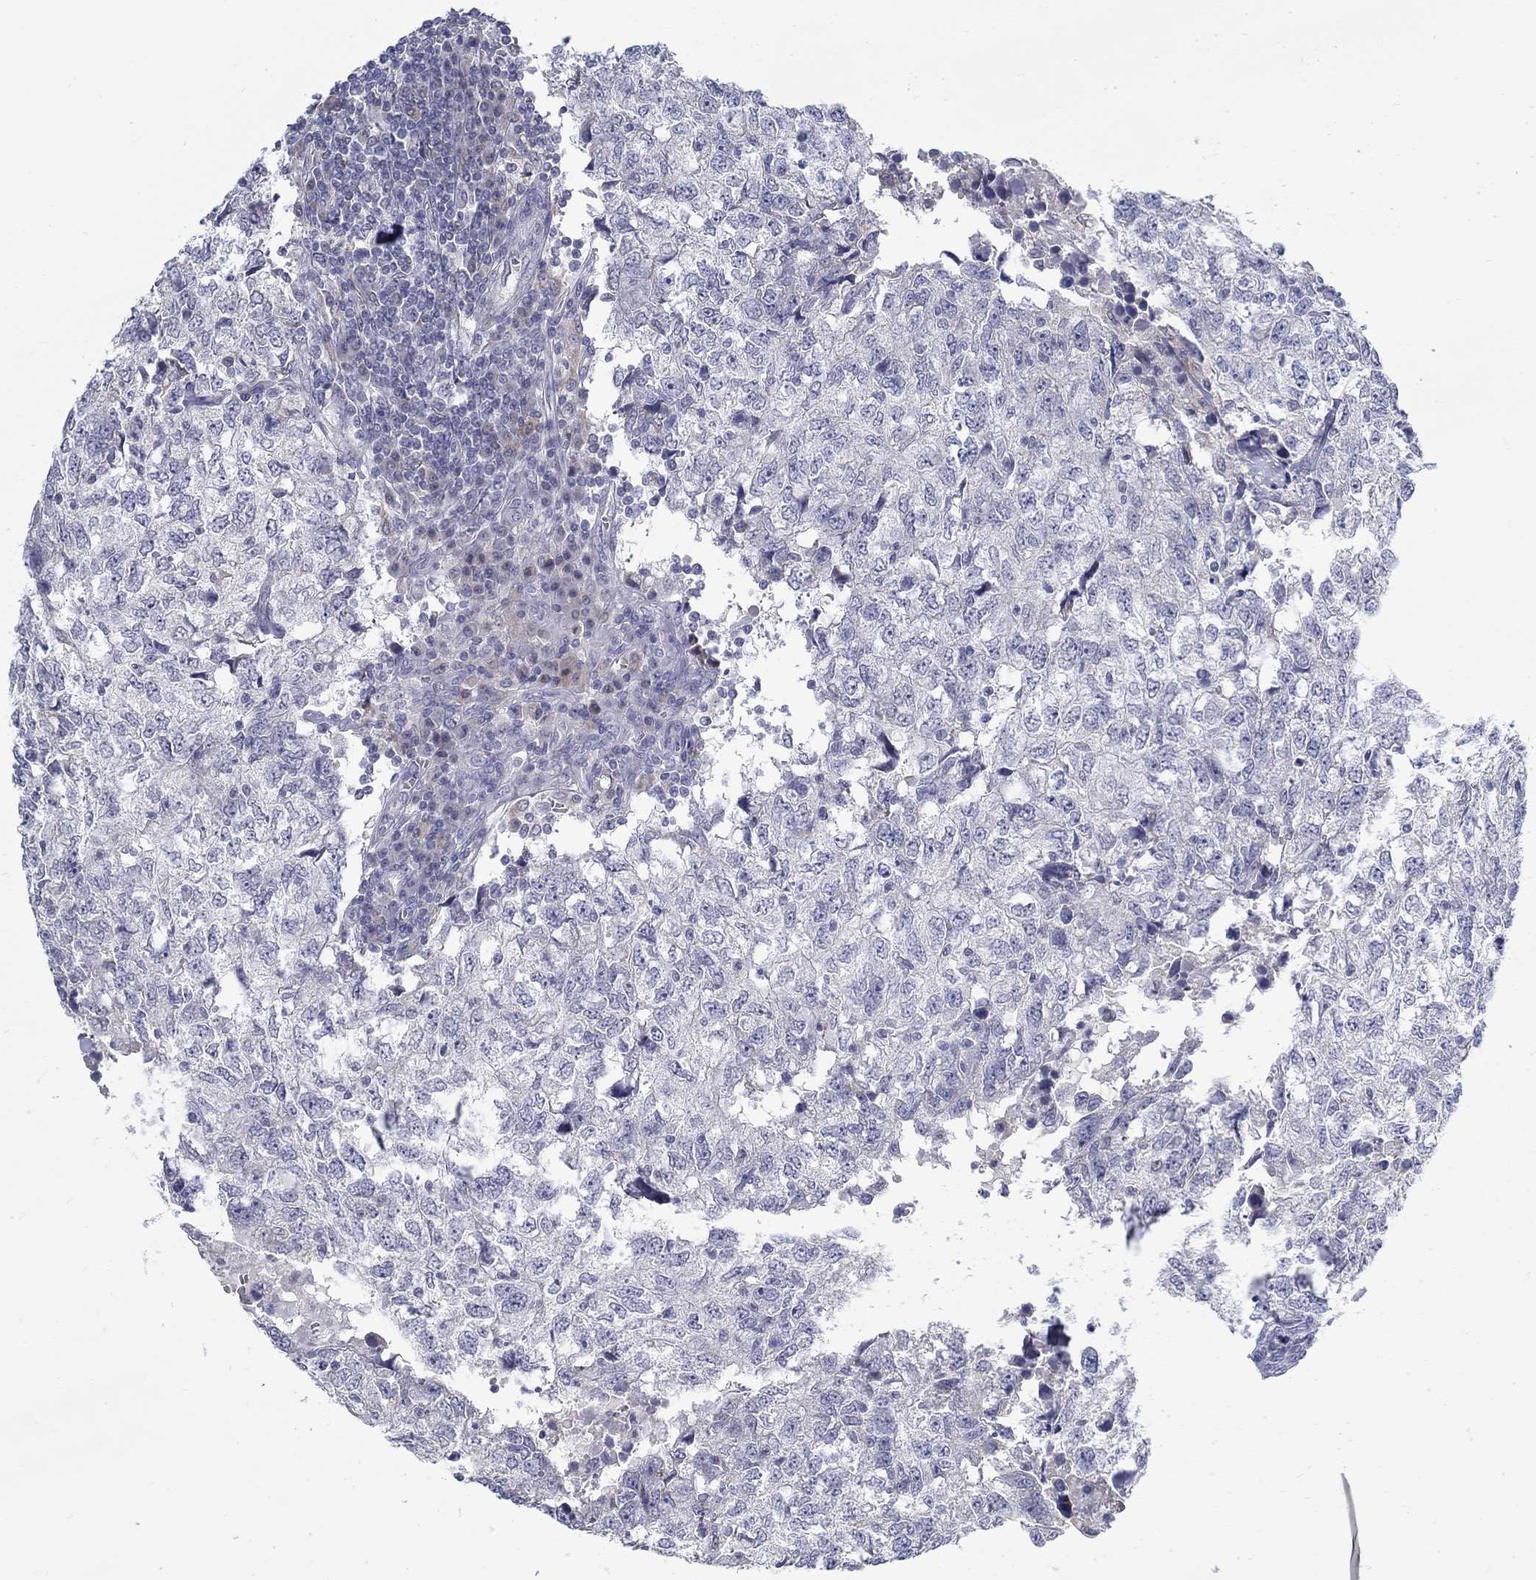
{"staining": {"intensity": "negative", "quantity": "none", "location": "none"}, "tissue": "breast cancer", "cell_type": "Tumor cells", "image_type": "cancer", "snomed": [{"axis": "morphology", "description": "Duct carcinoma"}, {"axis": "topography", "description": "Breast"}], "caption": "A histopathology image of breast cancer stained for a protein displays no brown staining in tumor cells.", "gene": "ABCA4", "patient": {"sex": "female", "age": 30}}